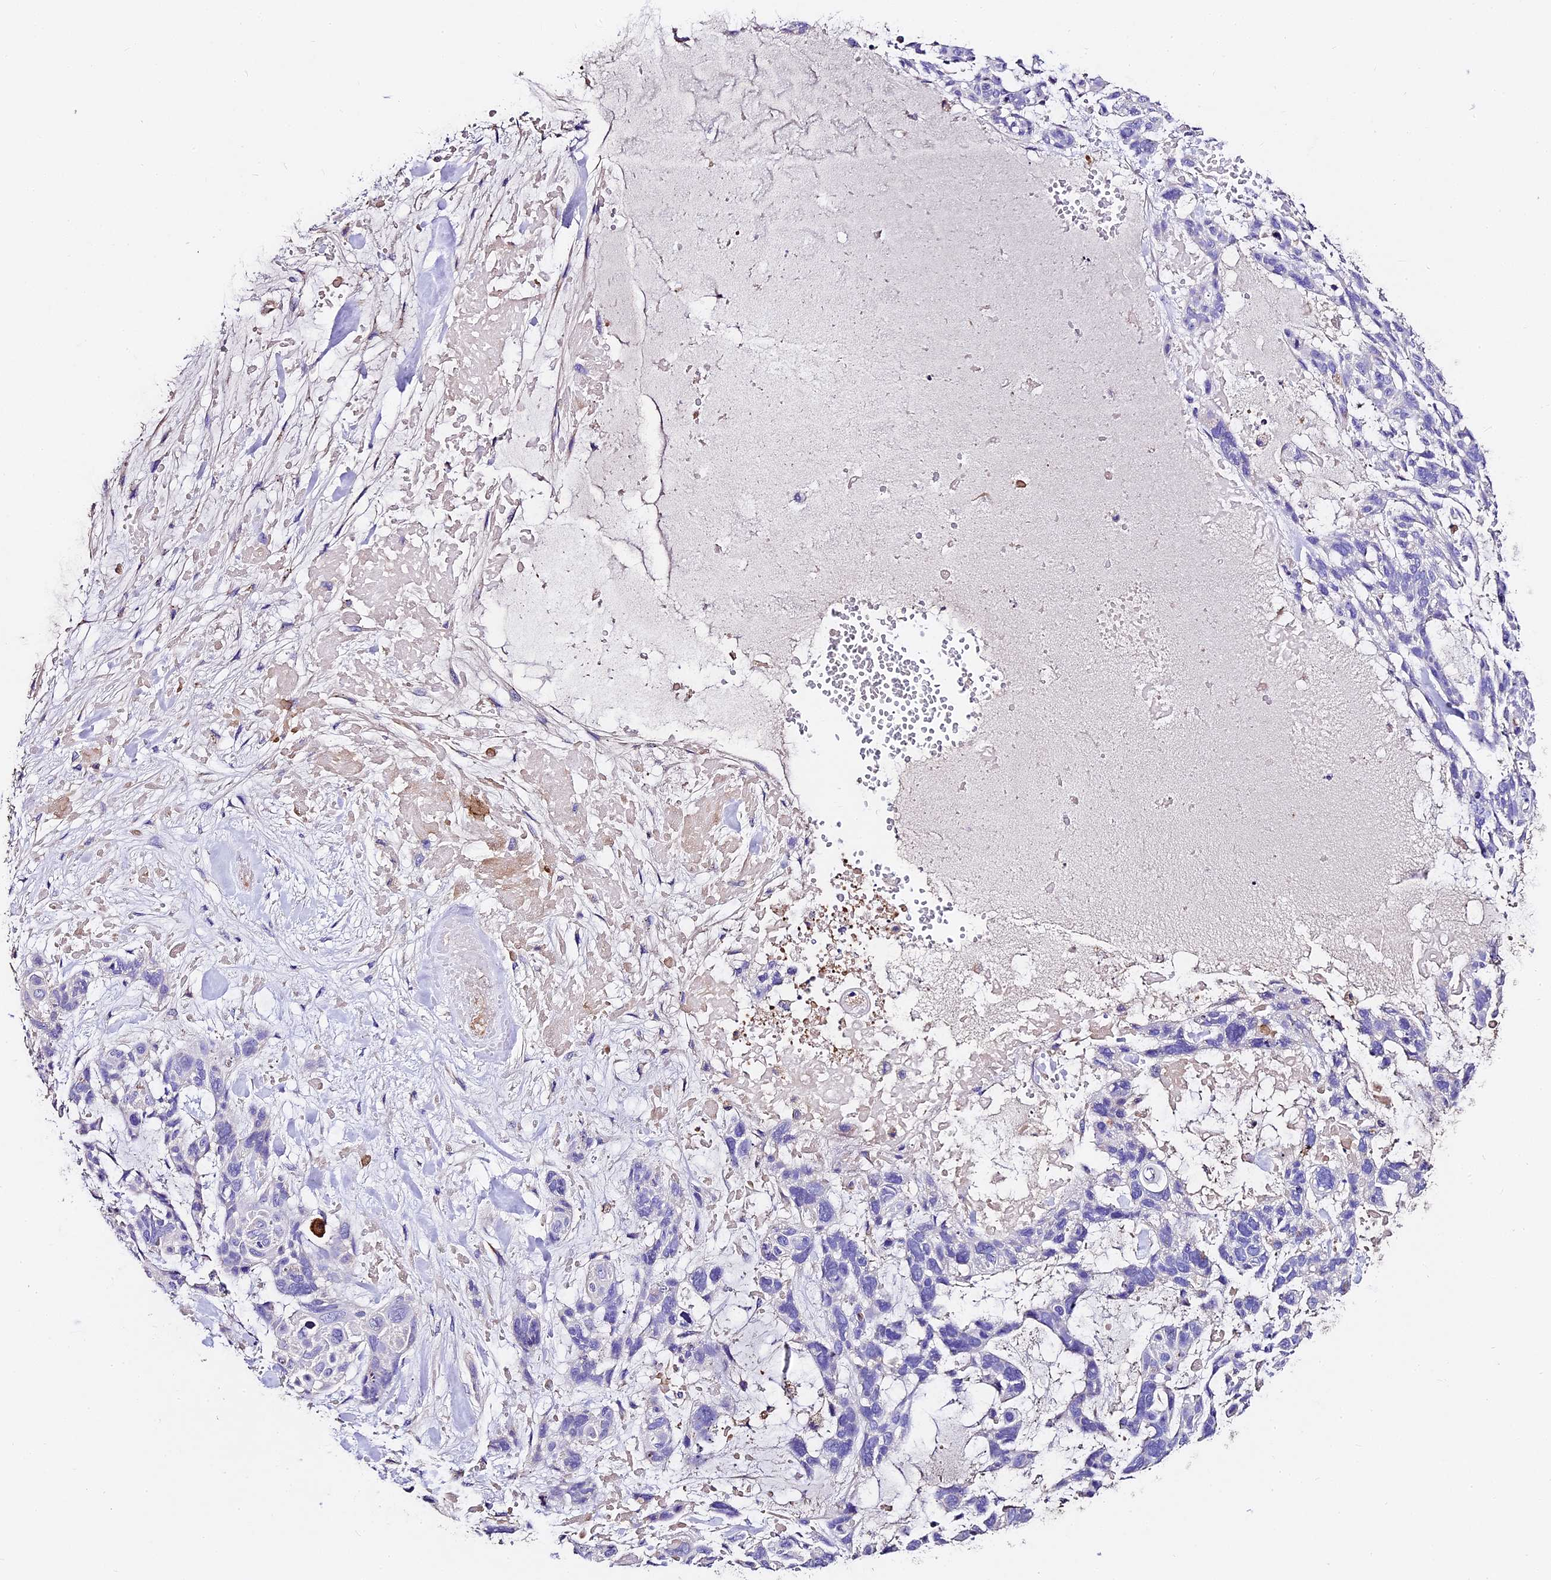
{"staining": {"intensity": "negative", "quantity": "none", "location": "none"}, "tissue": "skin cancer", "cell_type": "Tumor cells", "image_type": "cancer", "snomed": [{"axis": "morphology", "description": "Basal cell carcinoma"}, {"axis": "topography", "description": "Skin"}], "caption": "IHC histopathology image of neoplastic tissue: human skin cancer stained with DAB (3,3'-diaminobenzidine) demonstrates no significant protein expression in tumor cells.", "gene": "FREM3", "patient": {"sex": "male", "age": 88}}